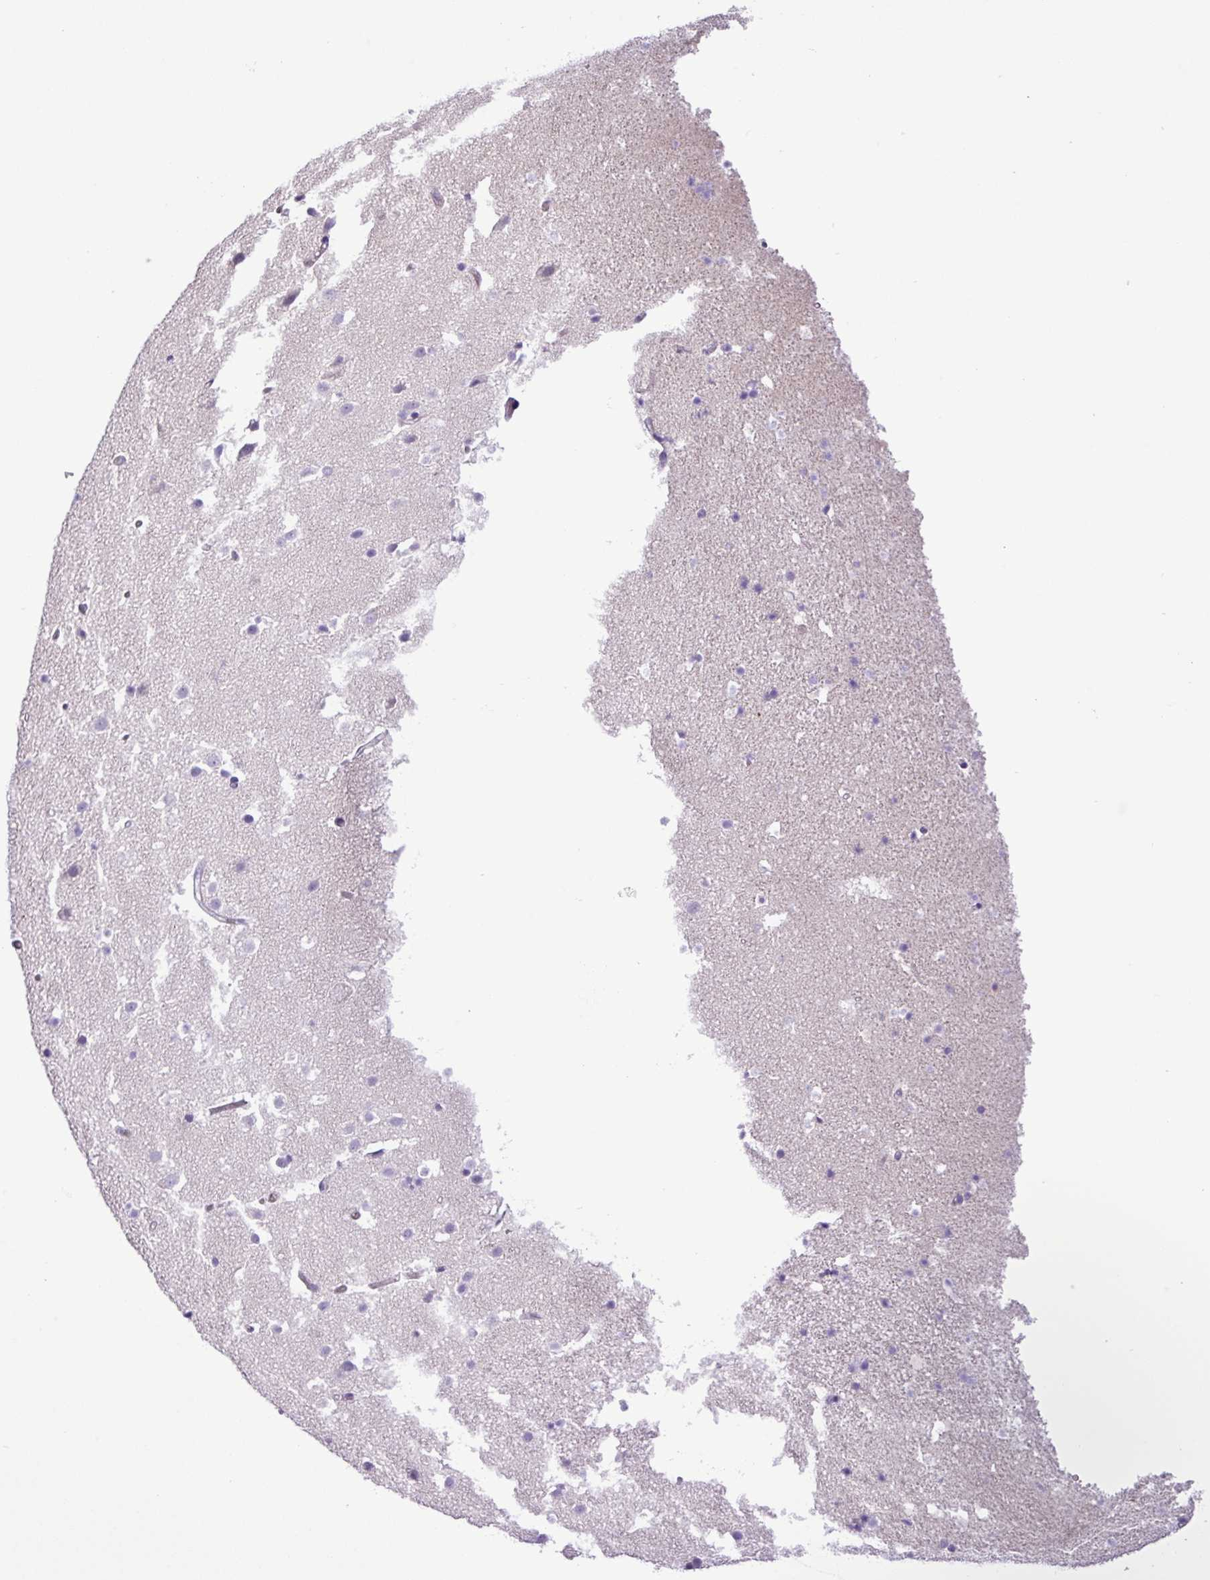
{"staining": {"intensity": "negative", "quantity": "none", "location": "none"}, "tissue": "hippocampus", "cell_type": "Glial cells", "image_type": "normal", "snomed": [{"axis": "morphology", "description": "Normal tissue, NOS"}, {"axis": "topography", "description": "Hippocampus"}], "caption": "This photomicrograph is of normal hippocampus stained with immunohistochemistry to label a protein in brown with the nuclei are counter-stained blue. There is no staining in glial cells. (Stains: DAB IHC with hematoxylin counter stain, Microscopy: brightfield microscopy at high magnification).", "gene": "ZNF334", "patient": {"sex": "male", "age": 37}}